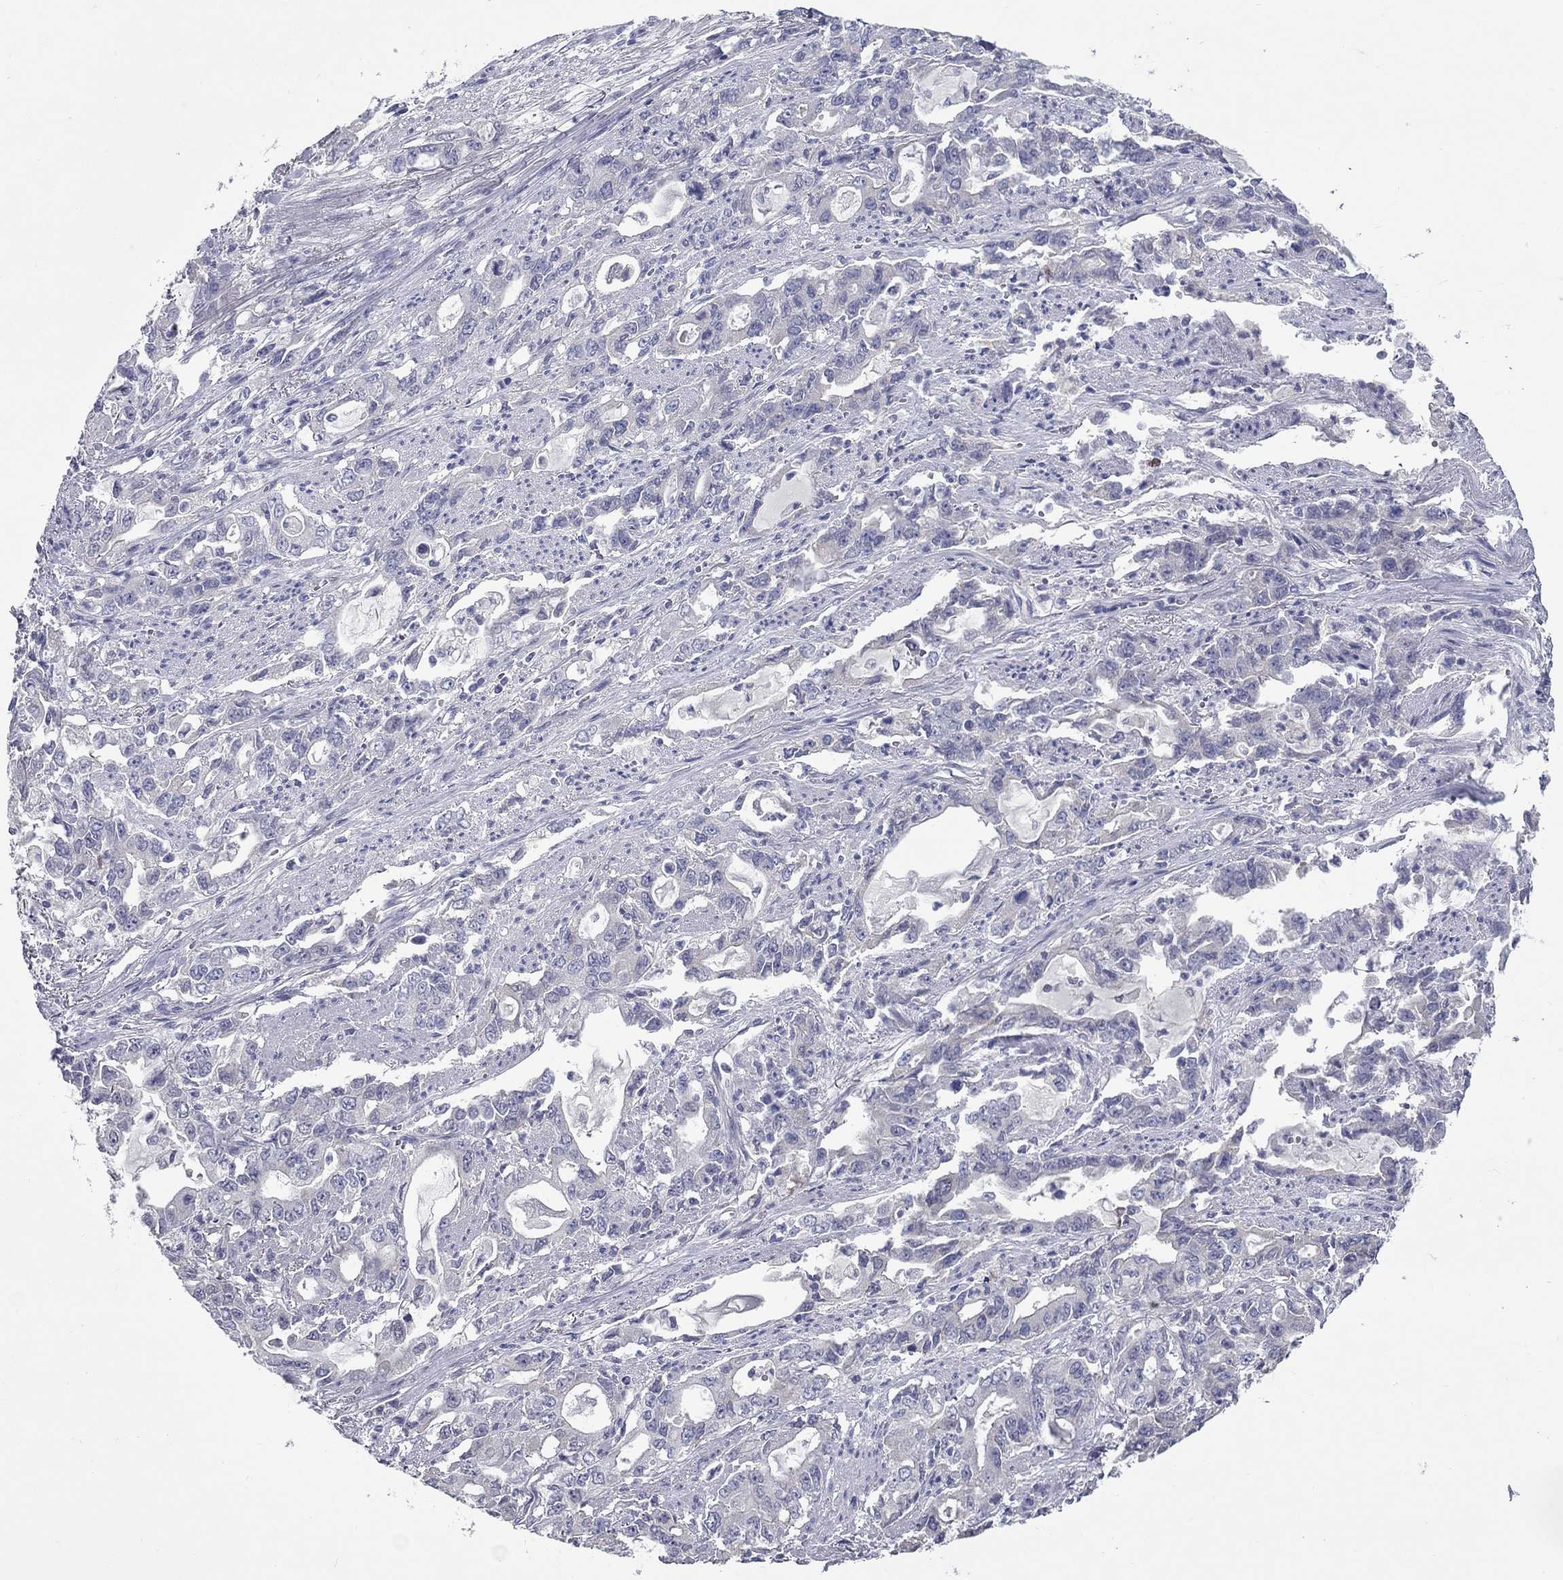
{"staining": {"intensity": "weak", "quantity": "<25%", "location": "cytoplasmic/membranous"}, "tissue": "stomach cancer", "cell_type": "Tumor cells", "image_type": "cancer", "snomed": [{"axis": "morphology", "description": "Adenocarcinoma, NOS"}, {"axis": "topography", "description": "Stomach, upper"}], "caption": "Stomach cancer (adenocarcinoma) stained for a protein using immunohistochemistry (IHC) exhibits no staining tumor cells.", "gene": "UNC119B", "patient": {"sex": "male", "age": 85}}